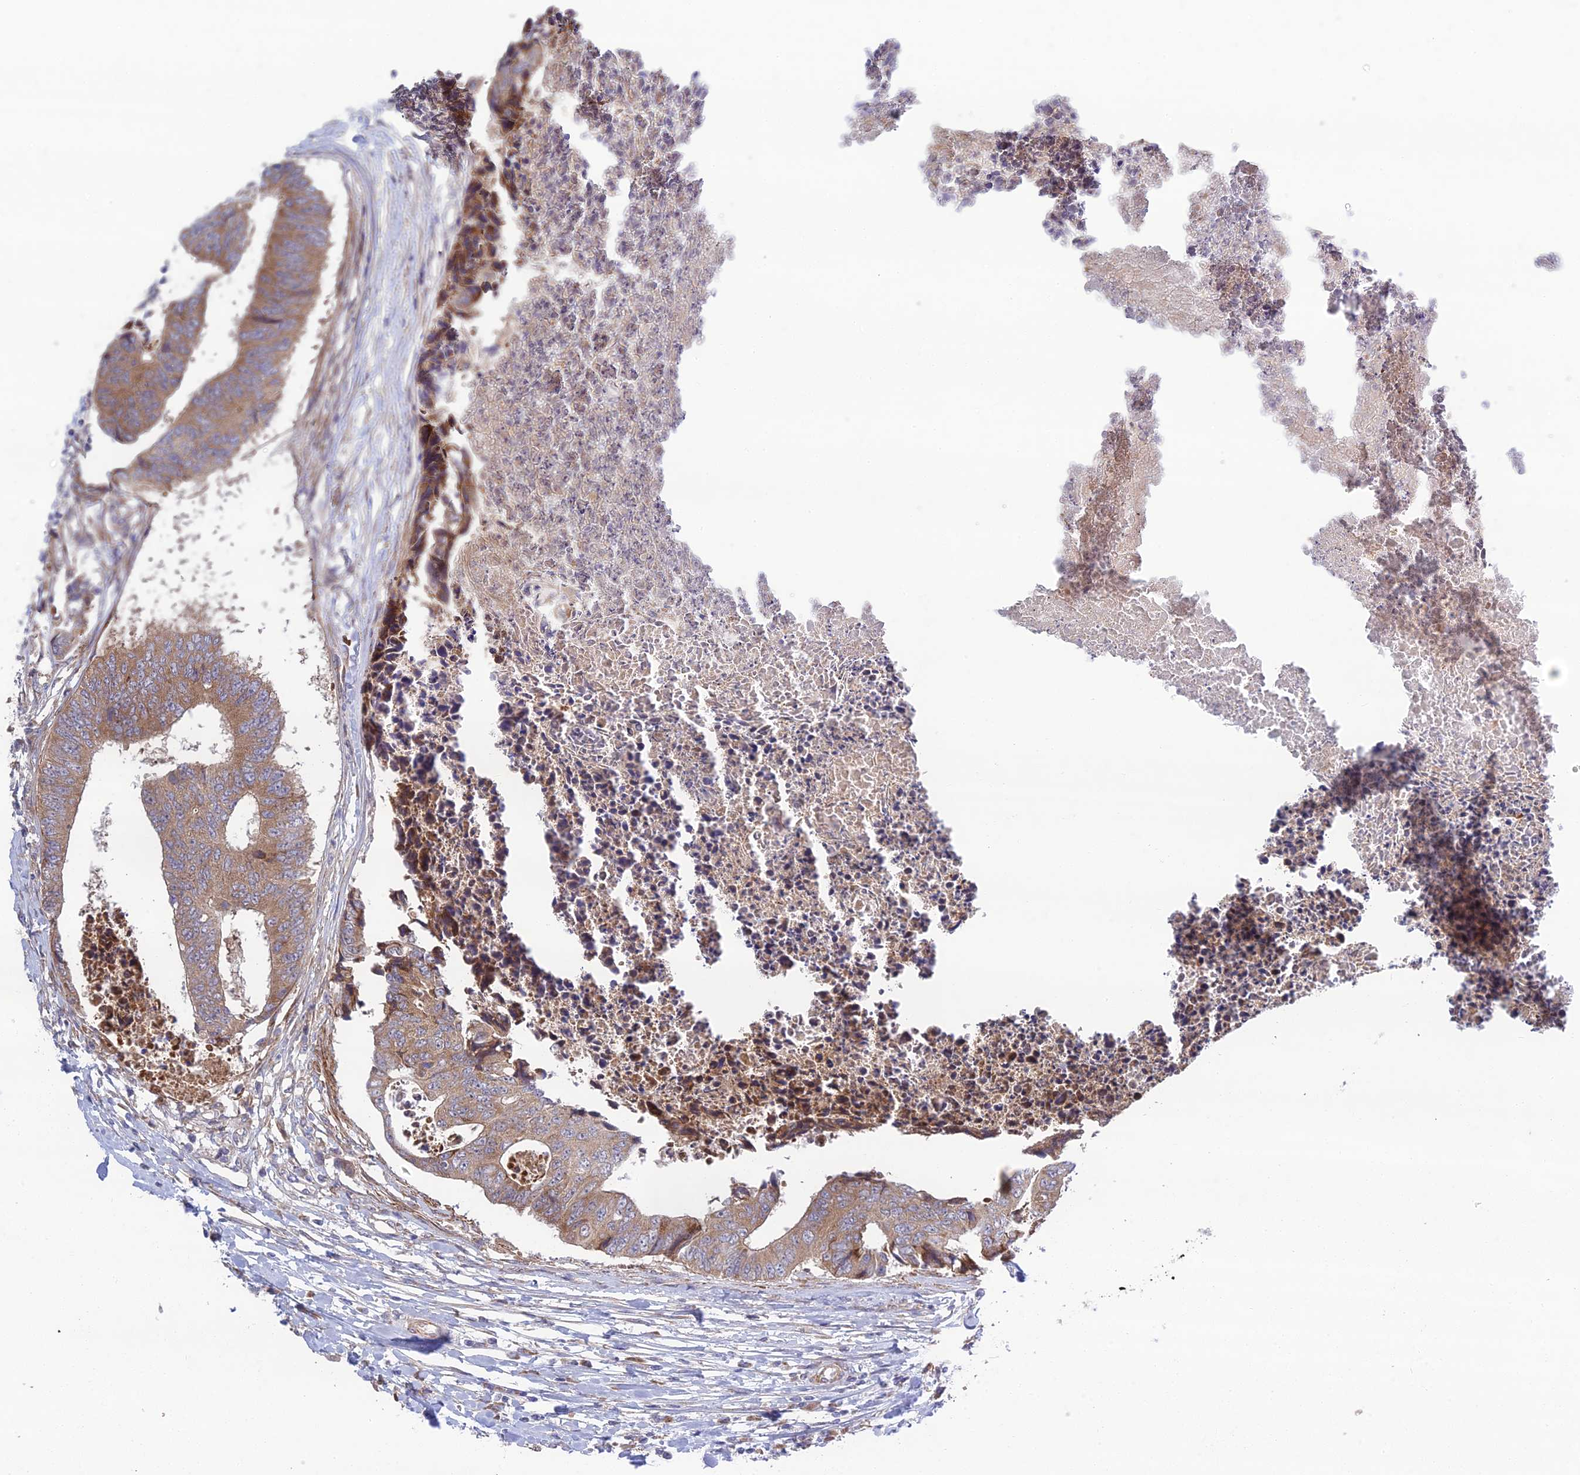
{"staining": {"intensity": "moderate", "quantity": ">75%", "location": "cytoplasmic/membranous"}, "tissue": "colorectal cancer", "cell_type": "Tumor cells", "image_type": "cancer", "snomed": [{"axis": "morphology", "description": "Adenocarcinoma, NOS"}, {"axis": "topography", "description": "Rectum"}], "caption": "A micrograph of human adenocarcinoma (colorectal) stained for a protein shows moderate cytoplasmic/membranous brown staining in tumor cells.", "gene": "INCA1", "patient": {"sex": "male", "age": 84}}